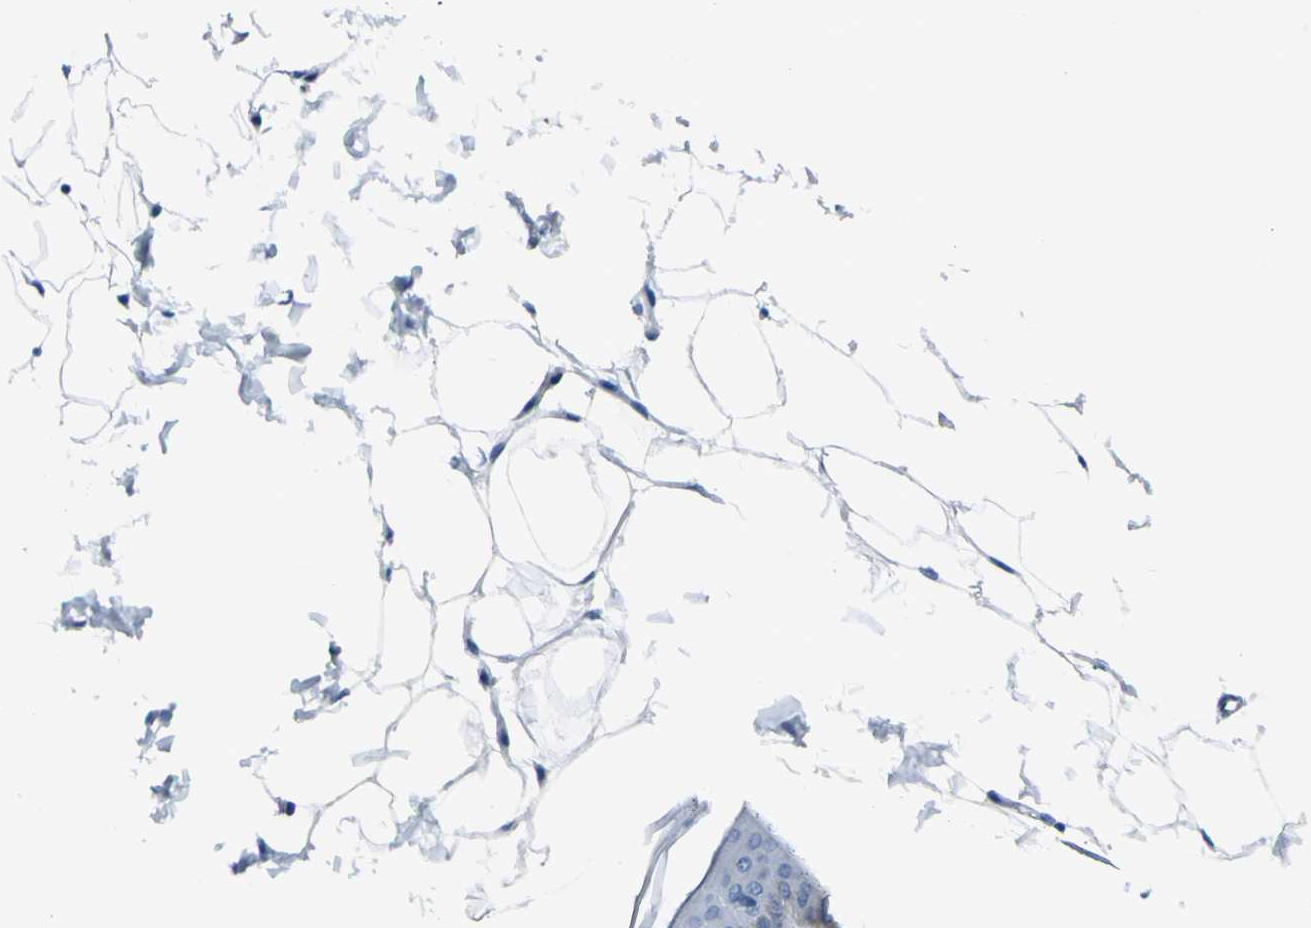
{"staining": {"intensity": "negative", "quantity": "none", "location": "none"}, "tissue": "skin", "cell_type": "Fibroblasts", "image_type": "normal", "snomed": [{"axis": "morphology", "description": "Normal tissue, NOS"}, {"axis": "topography", "description": "Skin"}], "caption": "IHC image of unremarkable human skin stained for a protein (brown), which exhibits no positivity in fibroblasts. Brightfield microscopy of immunohistochemistry stained with DAB (brown) and hematoxylin (blue), captured at high magnification.", "gene": "PEBP1", "patient": {"sex": "female", "age": 17}}